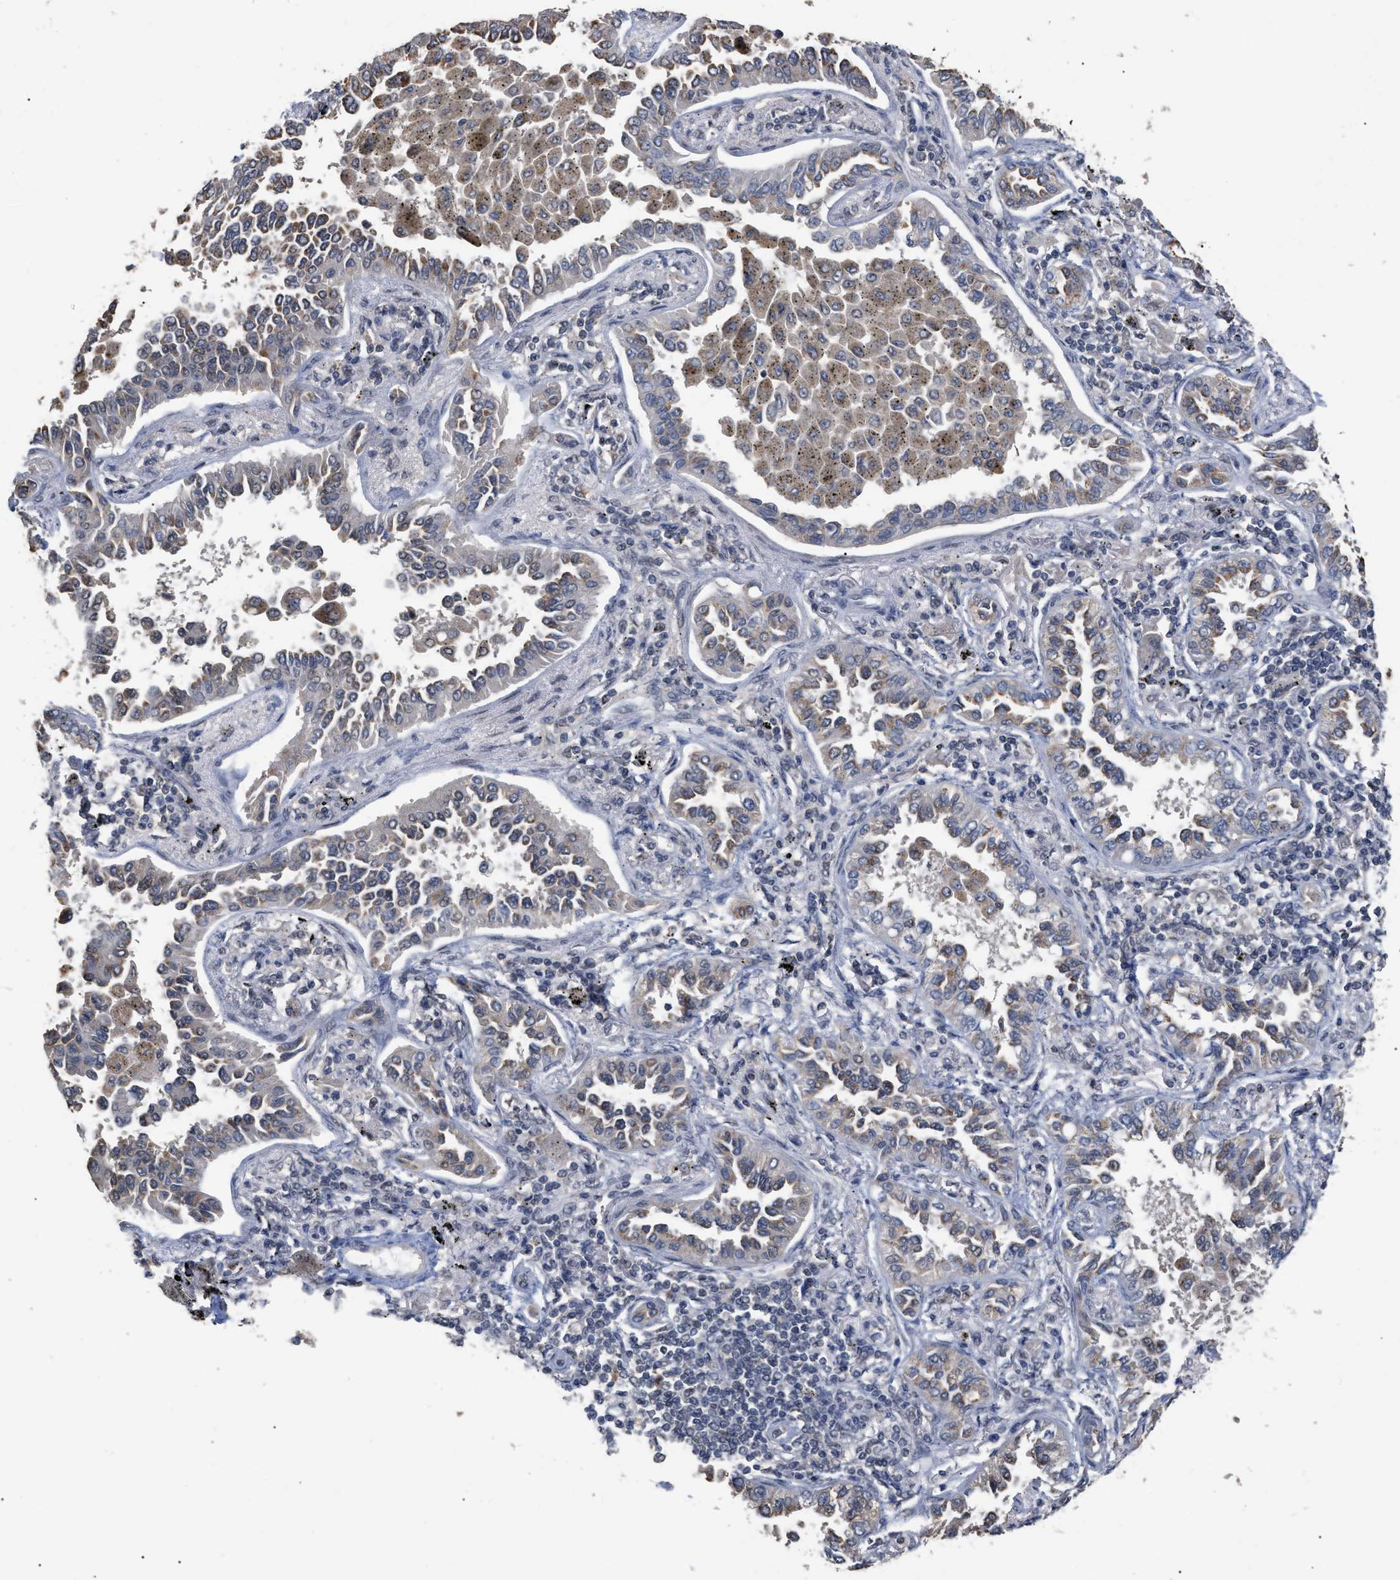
{"staining": {"intensity": "negative", "quantity": "none", "location": "none"}, "tissue": "lung cancer", "cell_type": "Tumor cells", "image_type": "cancer", "snomed": [{"axis": "morphology", "description": "Normal tissue, NOS"}, {"axis": "morphology", "description": "Adenocarcinoma, NOS"}, {"axis": "topography", "description": "Lung"}], "caption": "This is an immunohistochemistry image of lung cancer (adenocarcinoma). There is no expression in tumor cells.", "gene": "JAZF1", "patient": {"sex": "male", "age": 59}}